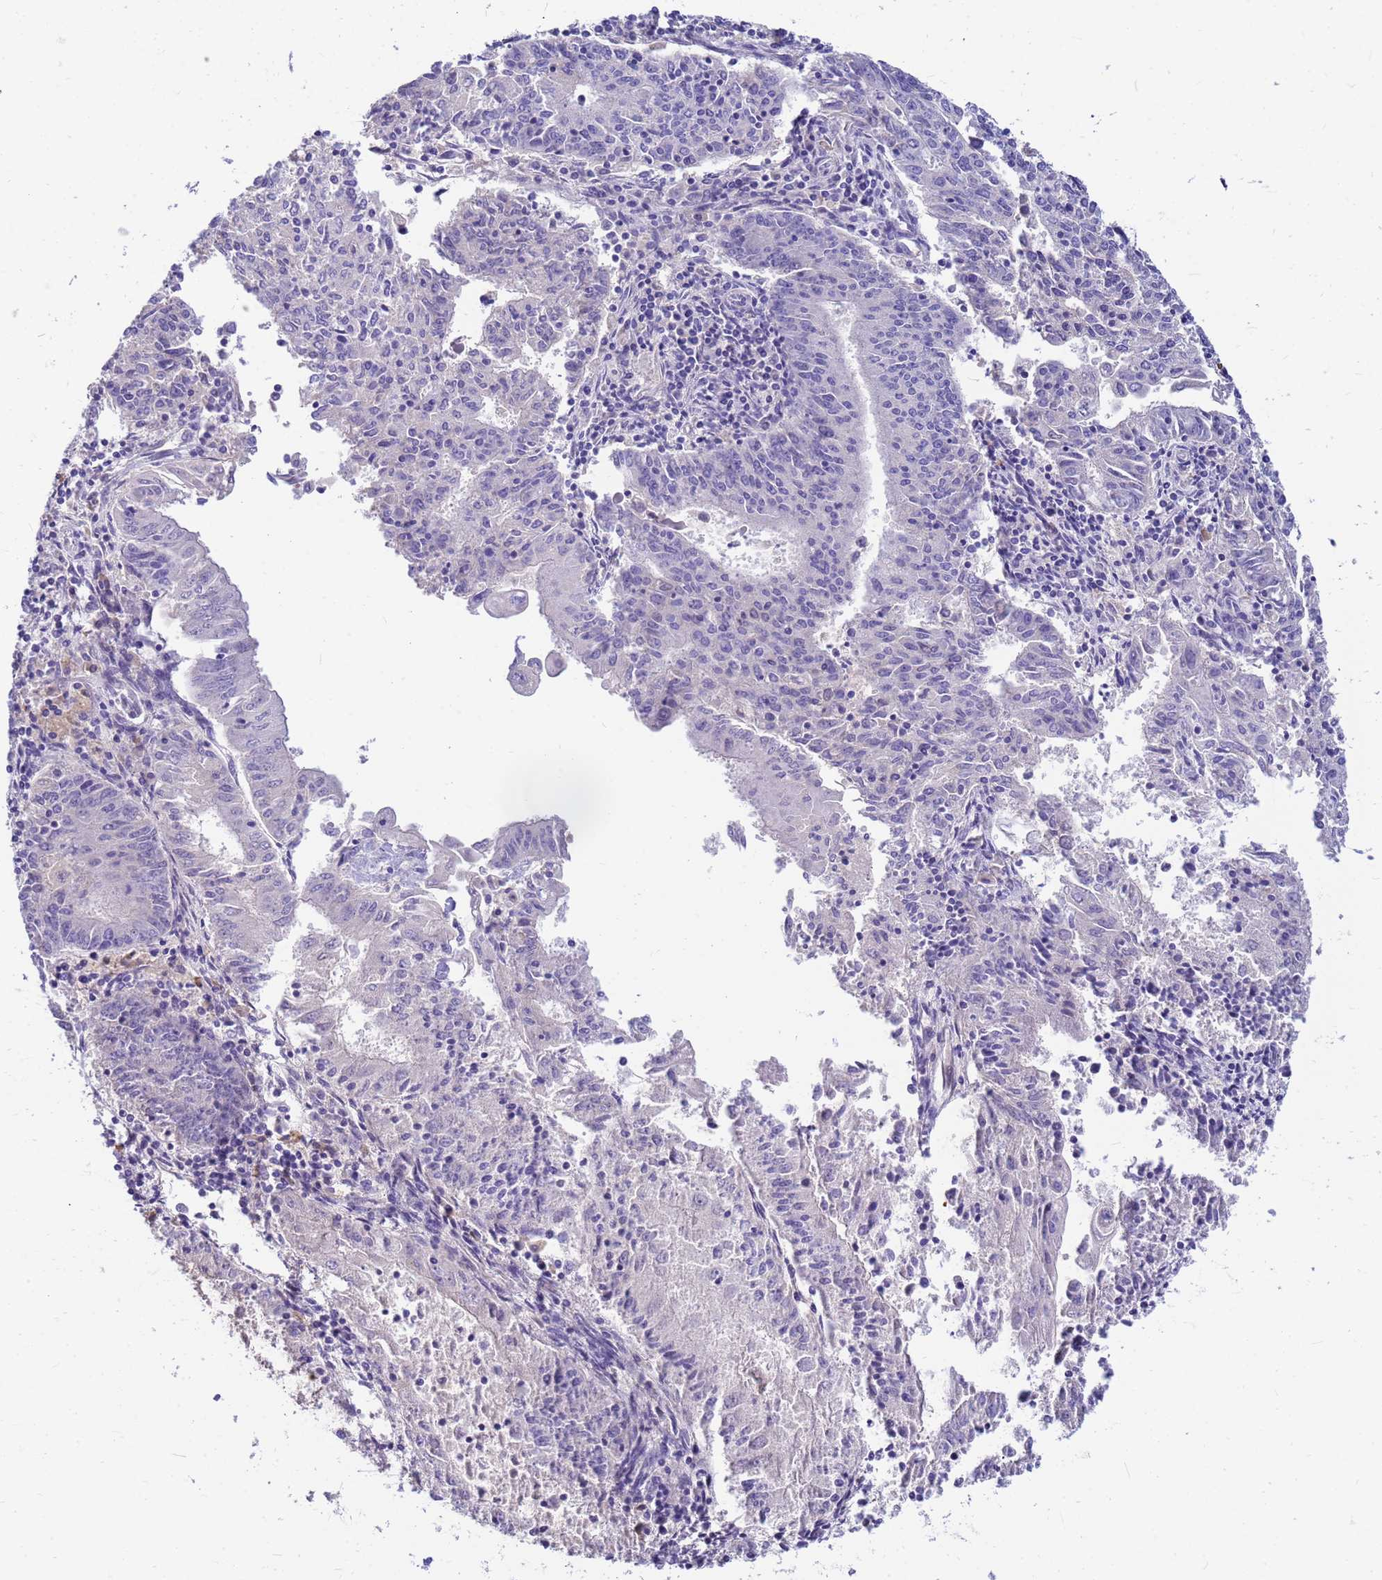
{"staining": {"intensity": "negative", "quantity": "none", "location": "none"}, "tissue": "endometrial cancer", "cell_type": "Tumor cells", "image_type": "cancer", "snomed": [{"axis": "morphology", "description": "Adenocarcinoma, NOS"}, {"axis": "topography", "description": "Endometrium"}], "caption": "Immunohistochemistry histopathology image of human adenocarcinoma (endometrial) stained for a protein (brown), which reveals no positivity in tumor cells.", "gene": "DPRX", "patient": {"sex": "female", "age": 59}}